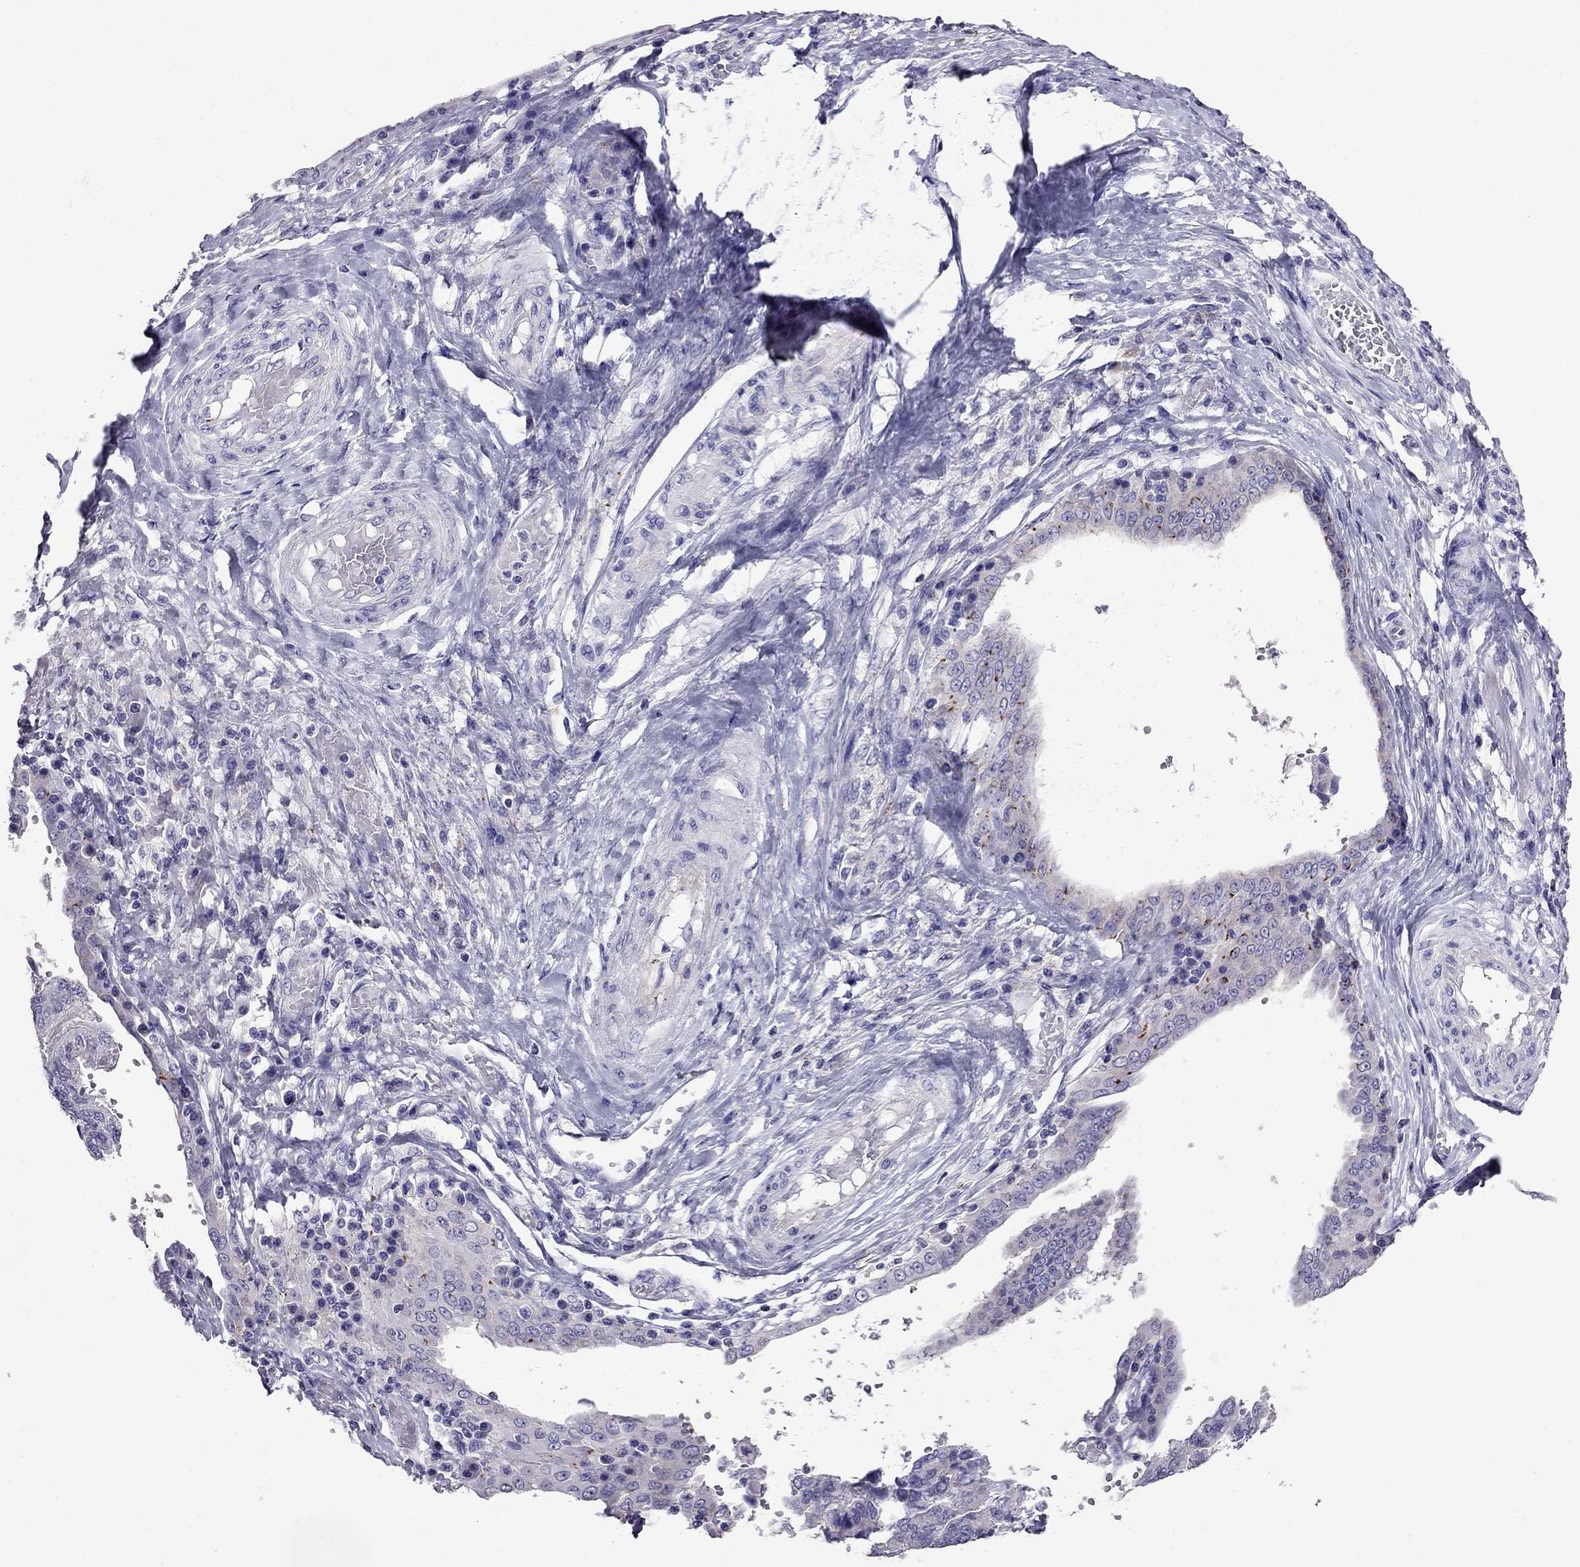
{"staining": {"intensity": "negative", "quantity": "none", "location": "none"}, "tissue": "ovarian cancer", "cell_type": "Tumor cells", "image_type": "cancer", "snomed": [{"axis": "morphology", "description": "Cystadenocarcinoma, serous, NOS"}, {"axis": "topography", "description": "Ovary"}], "caption": "Tumor cells show no significant protein staining in serous cystadenocarcinoma (ovarian).", "gene": "OXCT2", "patient": {"sex": "female", "age": 79}}